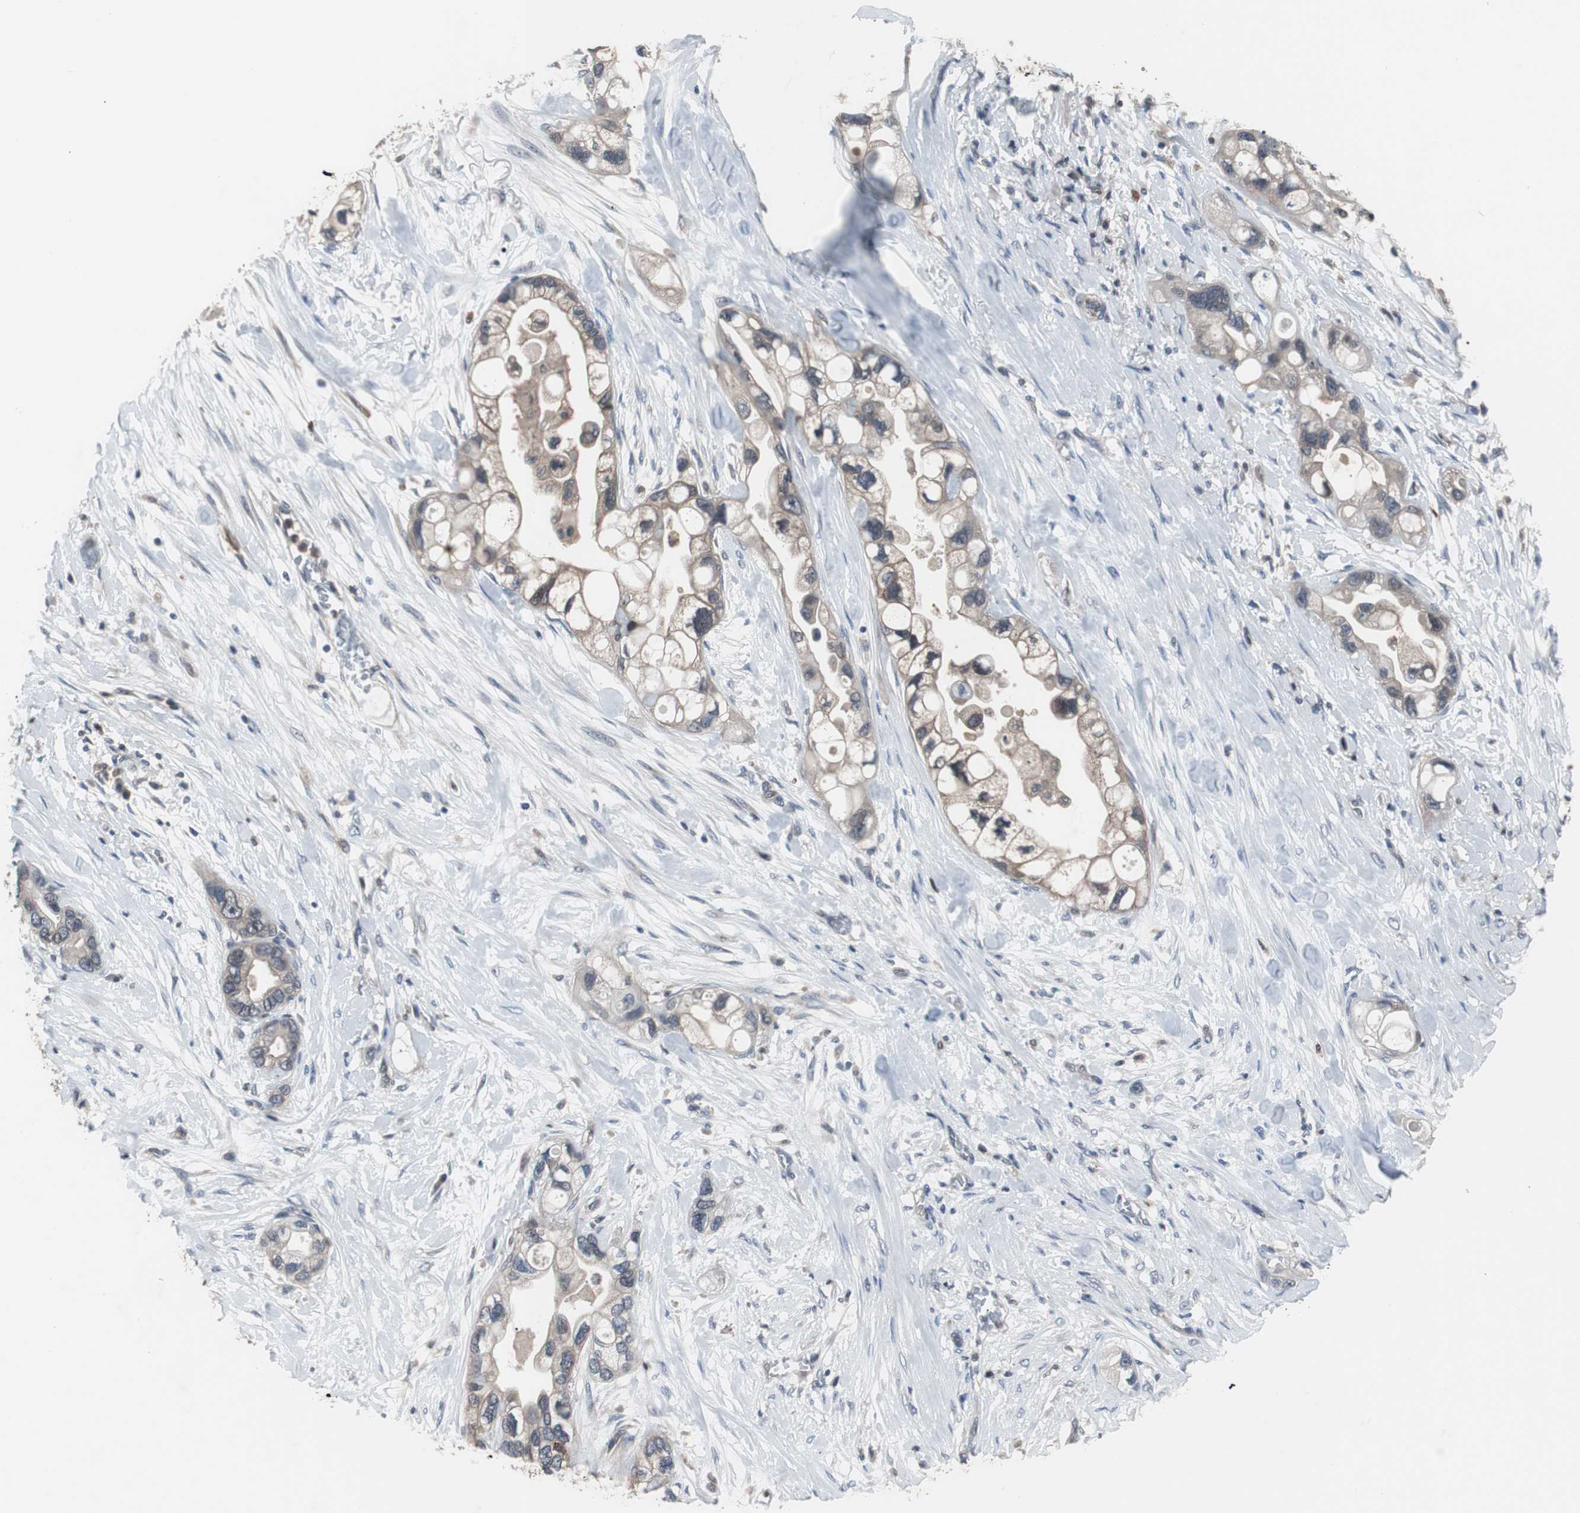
{"staining": {"intensity": "weak", "quantity": ">75%", "location": "cytoplasmic/membranous"}, "tissue": "pancreatic cancer", "cell_type": "Tumor cells", "image_type": "cancer", "snomed": [{"axis": "morphology", "description": "Adenocarcinoma, NOS"}, {"axis": "topography", "description": "Pancreas"}], "caption": "Immunohistochemical staining of pancreatic adenocarcinoma demonstrates low levels of weak cytoplasmic/membranous expression in about >75% of tumor cells.", "gene": "PAK1", "patient": {"sex": "female", "age": 77}}